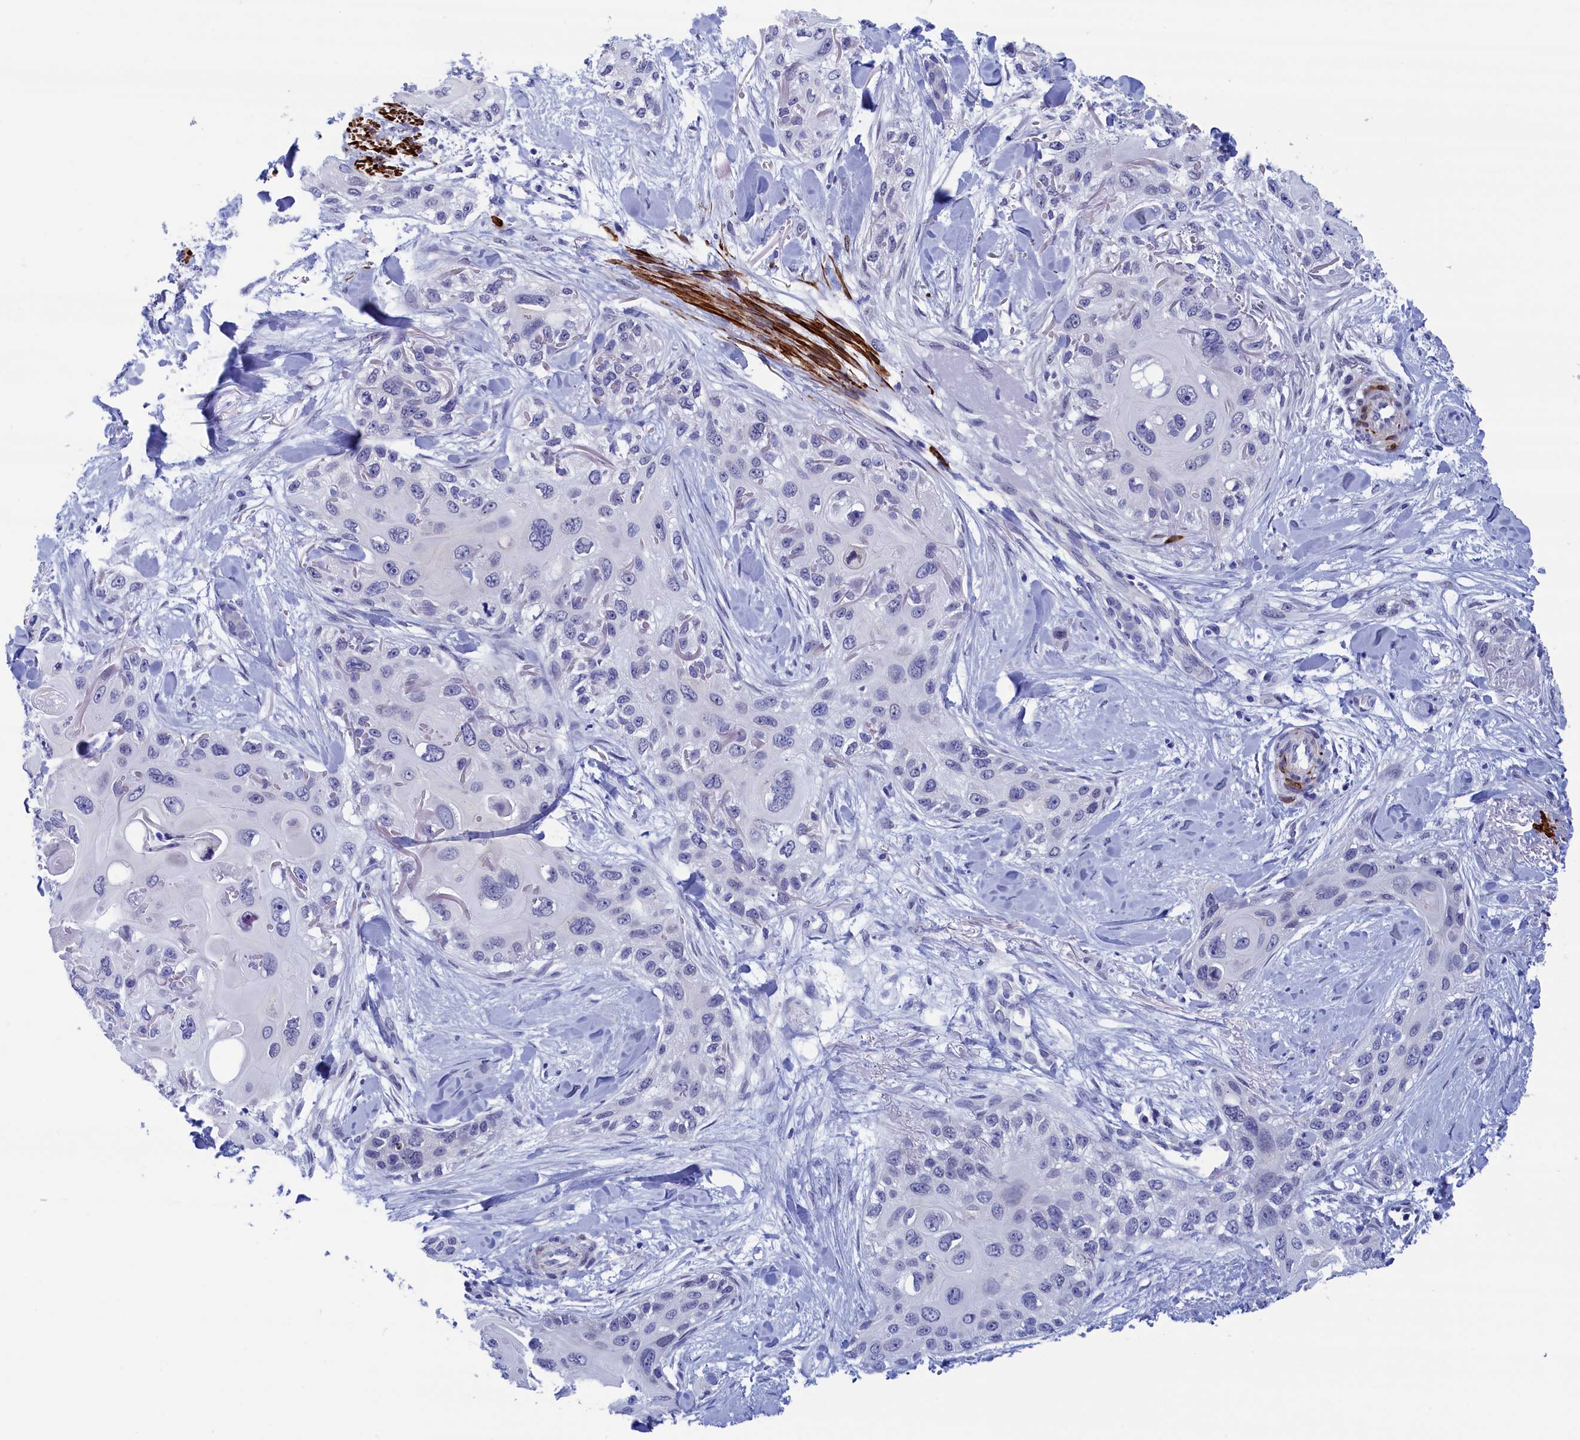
{"staining": {"intensity": "negative", "quantity": "none", "location": "none"}, "tissue": "skin cancer", "cell_type": "Tumor cells", "image_type": "cancer", "snomed": [{"axis": "morphology", "description": "Normal tissue, NOS"}, {"axis": "morphology", "description": "Squamous cell carcinoma, NOS"}, {"axis": "topography", "description": "Skin"}], "caption": "Tumor cells show no significant protein positivity in skin squamous cell carcinoma.", "gene": "WDR83", "patient": {"sex": "male", "age": 72}}